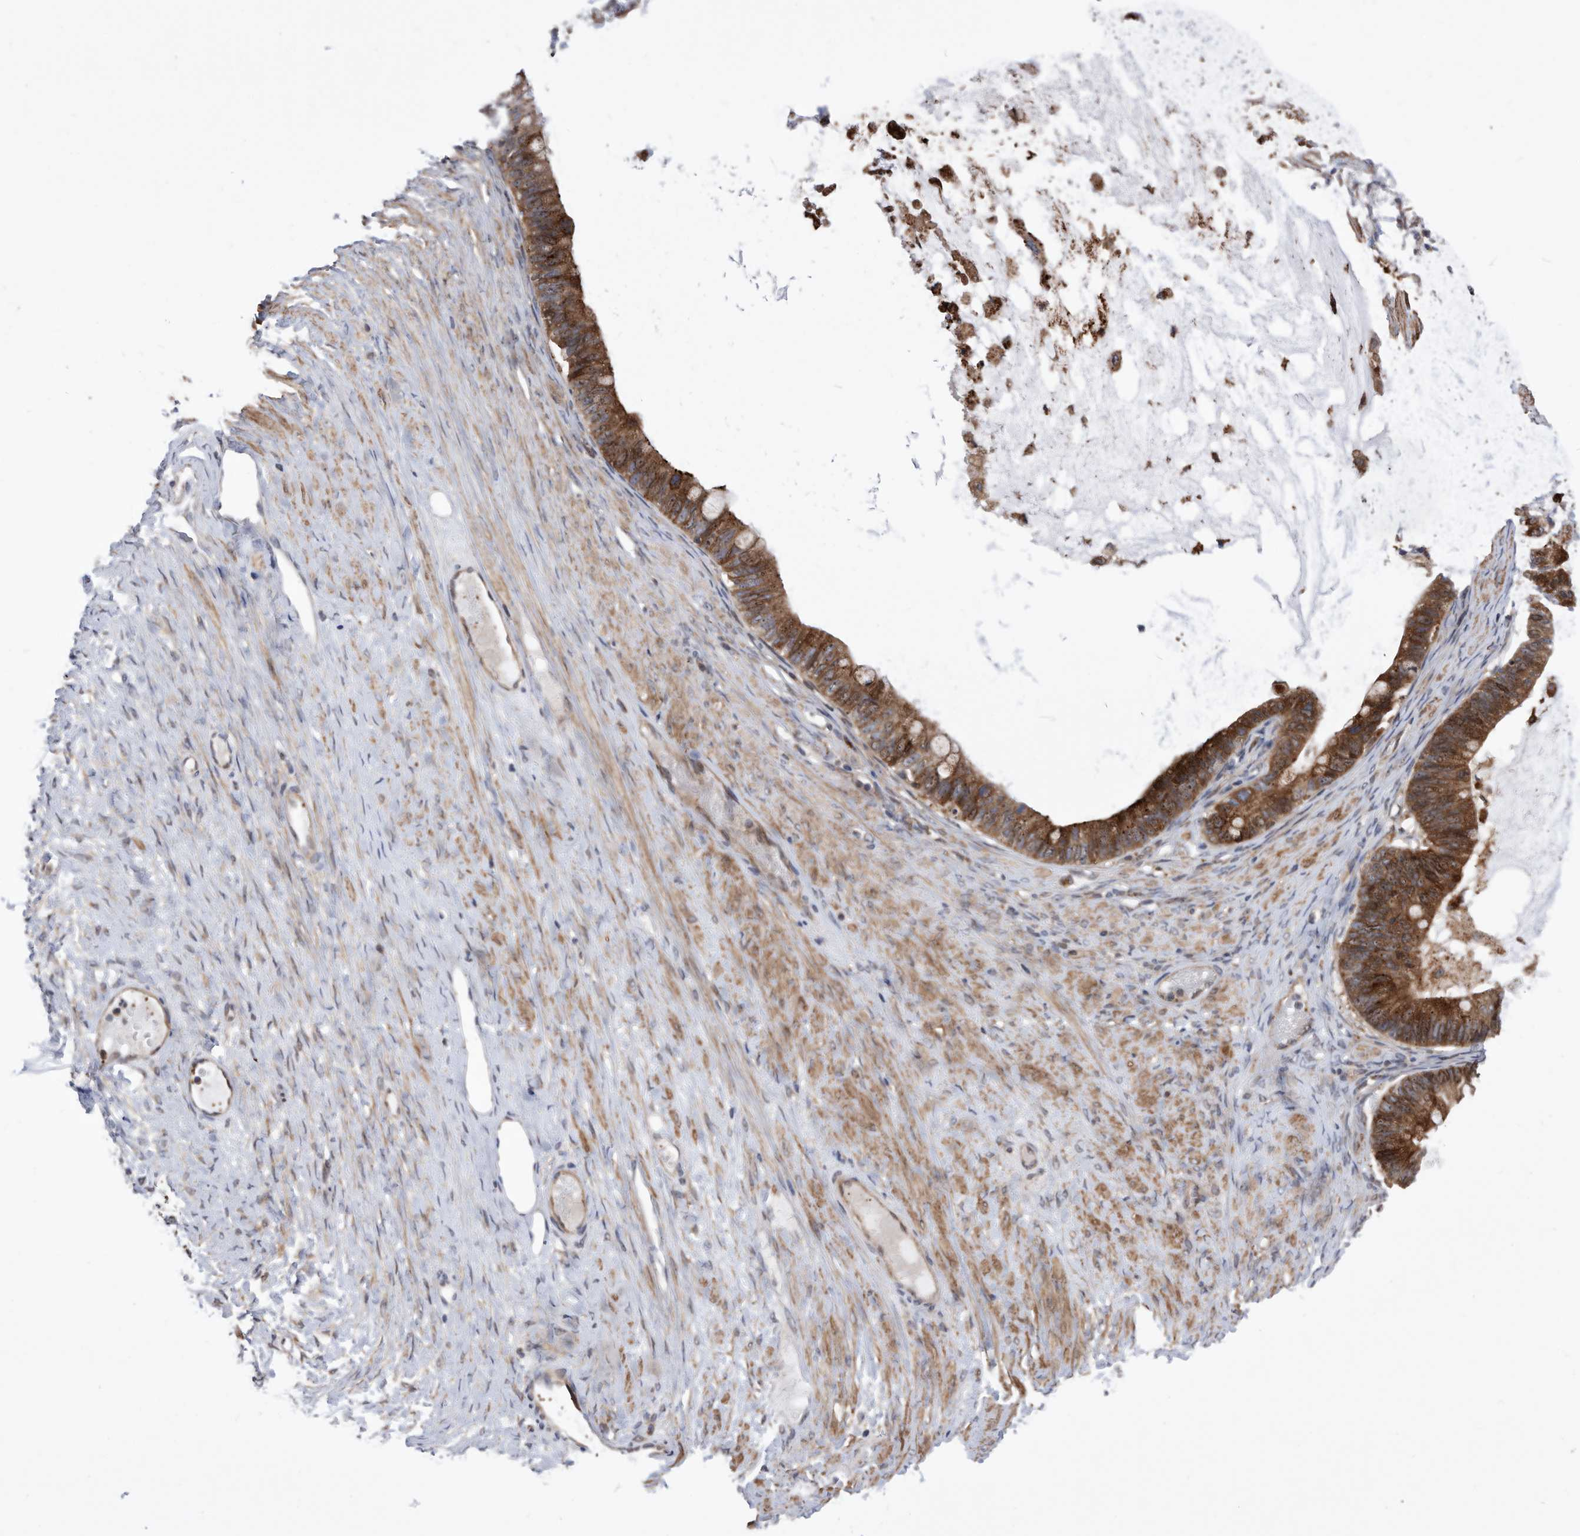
{"staining": {"intensity": "strong", "quantity": ">75%", "location": "cytoplasmic/membranous"}, "tissue": "ovarian cancer", "cell_type": "Tumor cells", "image_type": "cancer", "snomed": [{"axis": "morphology", "description": "Cystadenocarcinoma, mucinous, NOS"}, {"axis": "topography", "description": "Ovary"}], "caption": "Tumor cells demonstrate high levels of strong cytoplasmic/membranous staining in approximately >75% of cells in ovarian mucinous cystadenocarcinoma. (IHC, brightfield microscopy, high magnification).", "gene": "BAIAP3", "patient": {"sex": "female", "age": 61}}